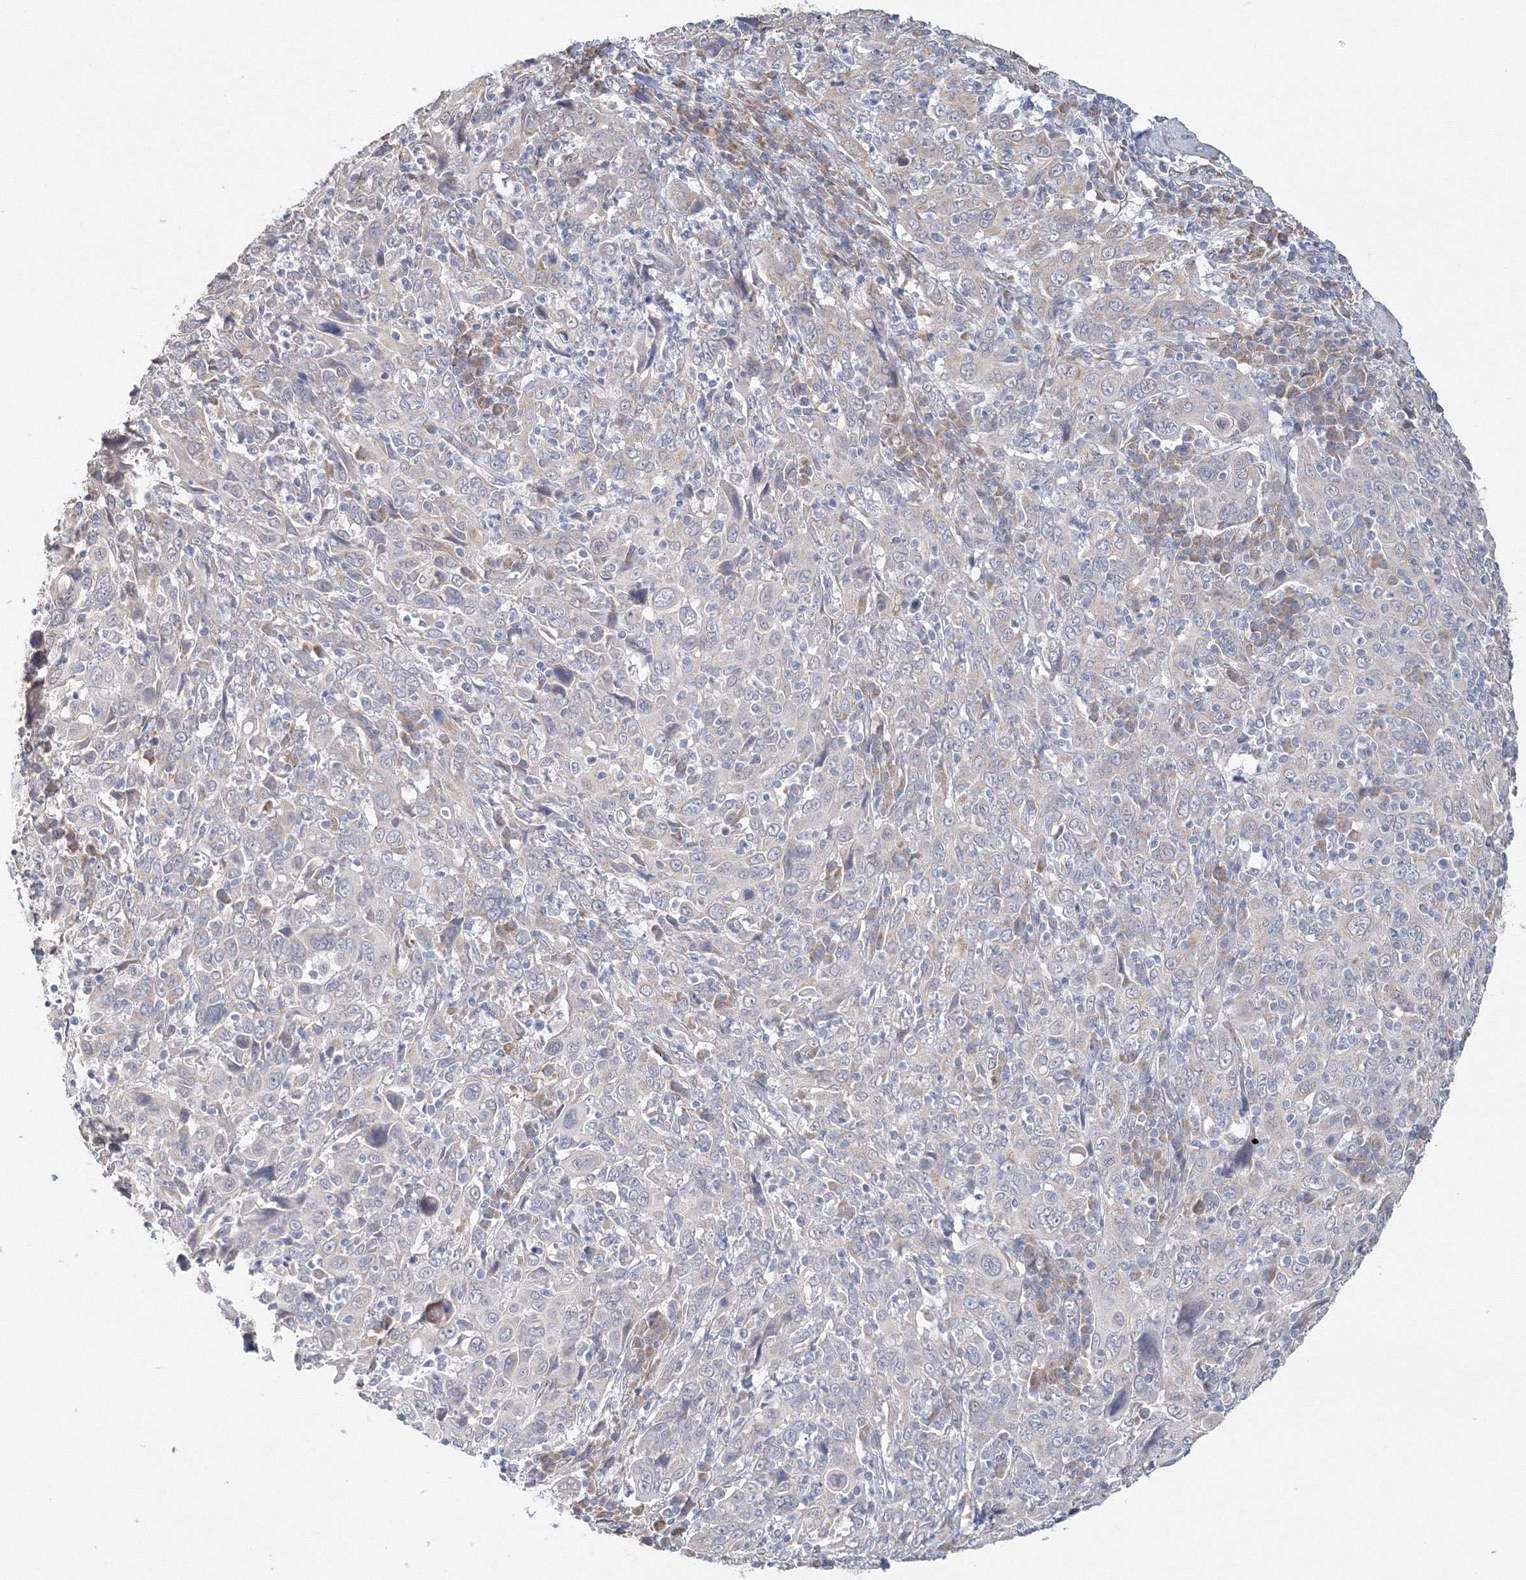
{"staining": {"intensity": "negative", "quantity": "none", "location": "none"}, "tissue": "cervical cancer", "cell_type": "Tumor cells", "image_type": "cancer", "snomed": [{"axis": "morphology", "description": "Squamous cell carcinoma, NOS"}, {"axis": "topography", "description": "Cervix"}], "caption": "Immunohistochemical staining of cervical cancer (squamous cell carcinoma) demonstrates no significant positivity in tumor cells.", "gene": "DHRS12", "patient": {"sex": "female", "age": 46}}